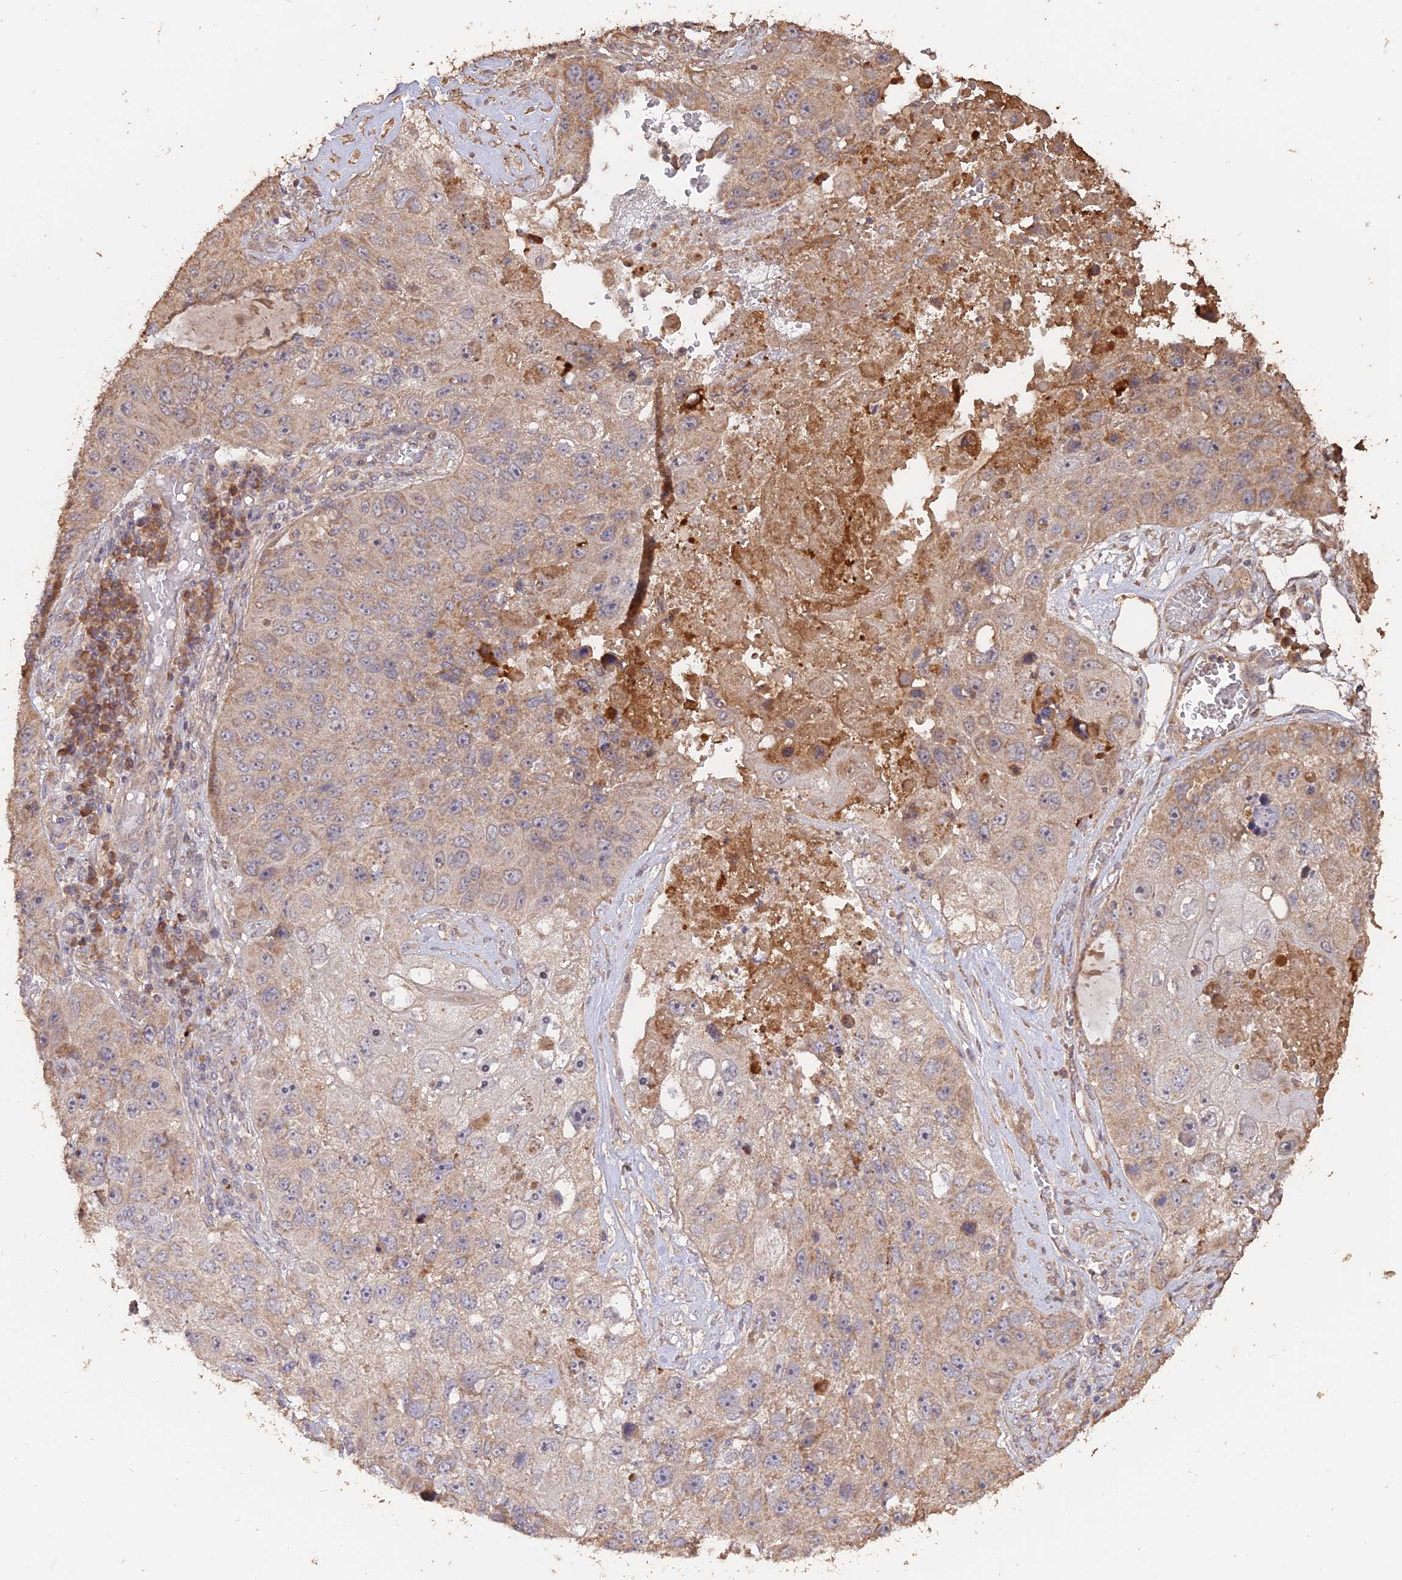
{"staining": {"intensity": "weak", "quantity": "<25%", "location": "cytoplasmic/membranous"}, "tissue": "lung cancer", "cell_type": "Tumor cells", "image_type": "cancer", "snomed": [{"axis": "morphology", "description": "Squamous cell carcinoma, NOS"}, {"axis": "topography", "description": "Lung"}], "caption": "The micrograph displays no significant expression in tumor cells of lung squamous cell carcinoma.", "gene": "LAYN", "patient": {"sex": "male", "age": 61}}